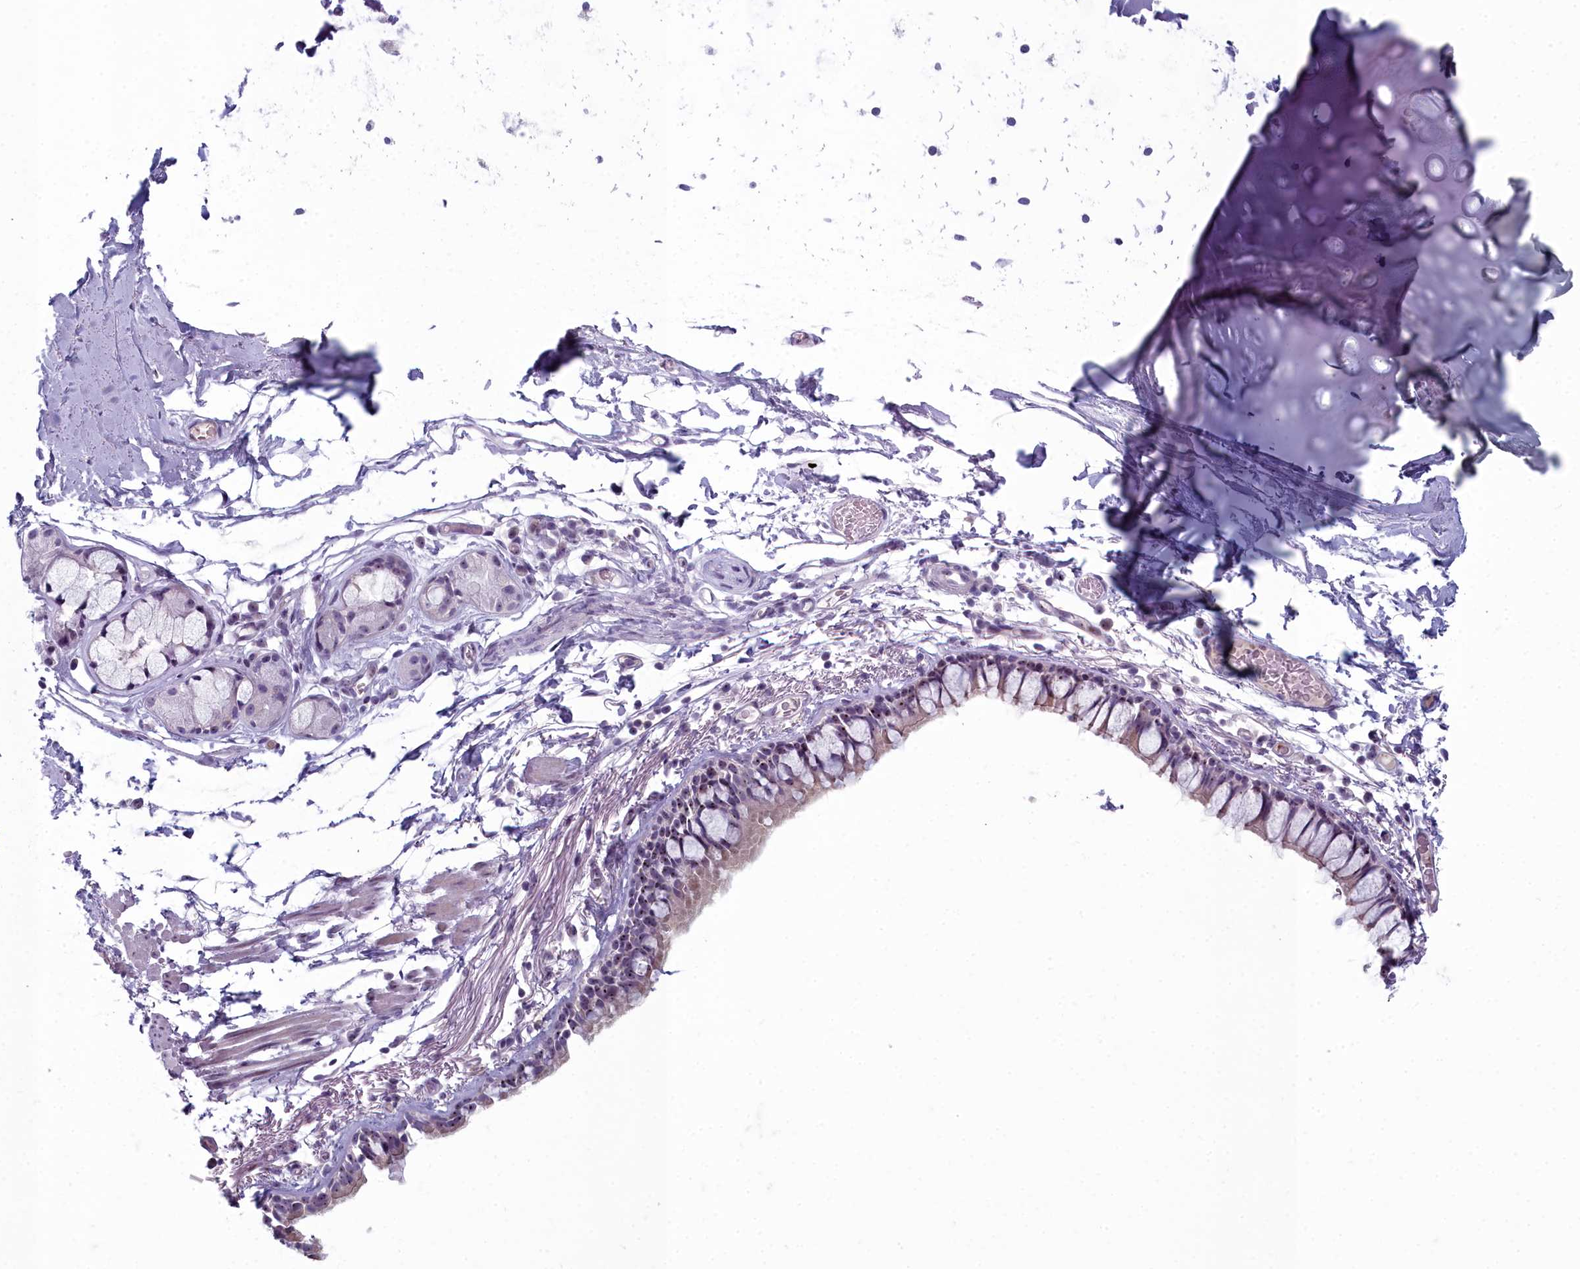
{"staining": {"intensity": "moderate", "quantity": "25%-75%", "location": "nuclear"}, "tissue": "bronchus", "cell_type": "Respiratory epithelial cells", "image_type": "normal", "snomed": [{"axis": "morphology", "description": "Normal tissue, NOS"}, {"axis": "topography", "description": "Cartilage tissue"}], "caption": "Immunohistochemical staining of benign bronchus demonstrates 25%-75% levels of moderate nuclear protein positivity in about 25%-75% of respiratory epithelial cells. (DAB (3,3'-diaminobenzidine) IHC, brown staining for protein, blue staining for nuclei).", "gene": "INSYN2A", "patient": {"sex": "male", "age": 63}}